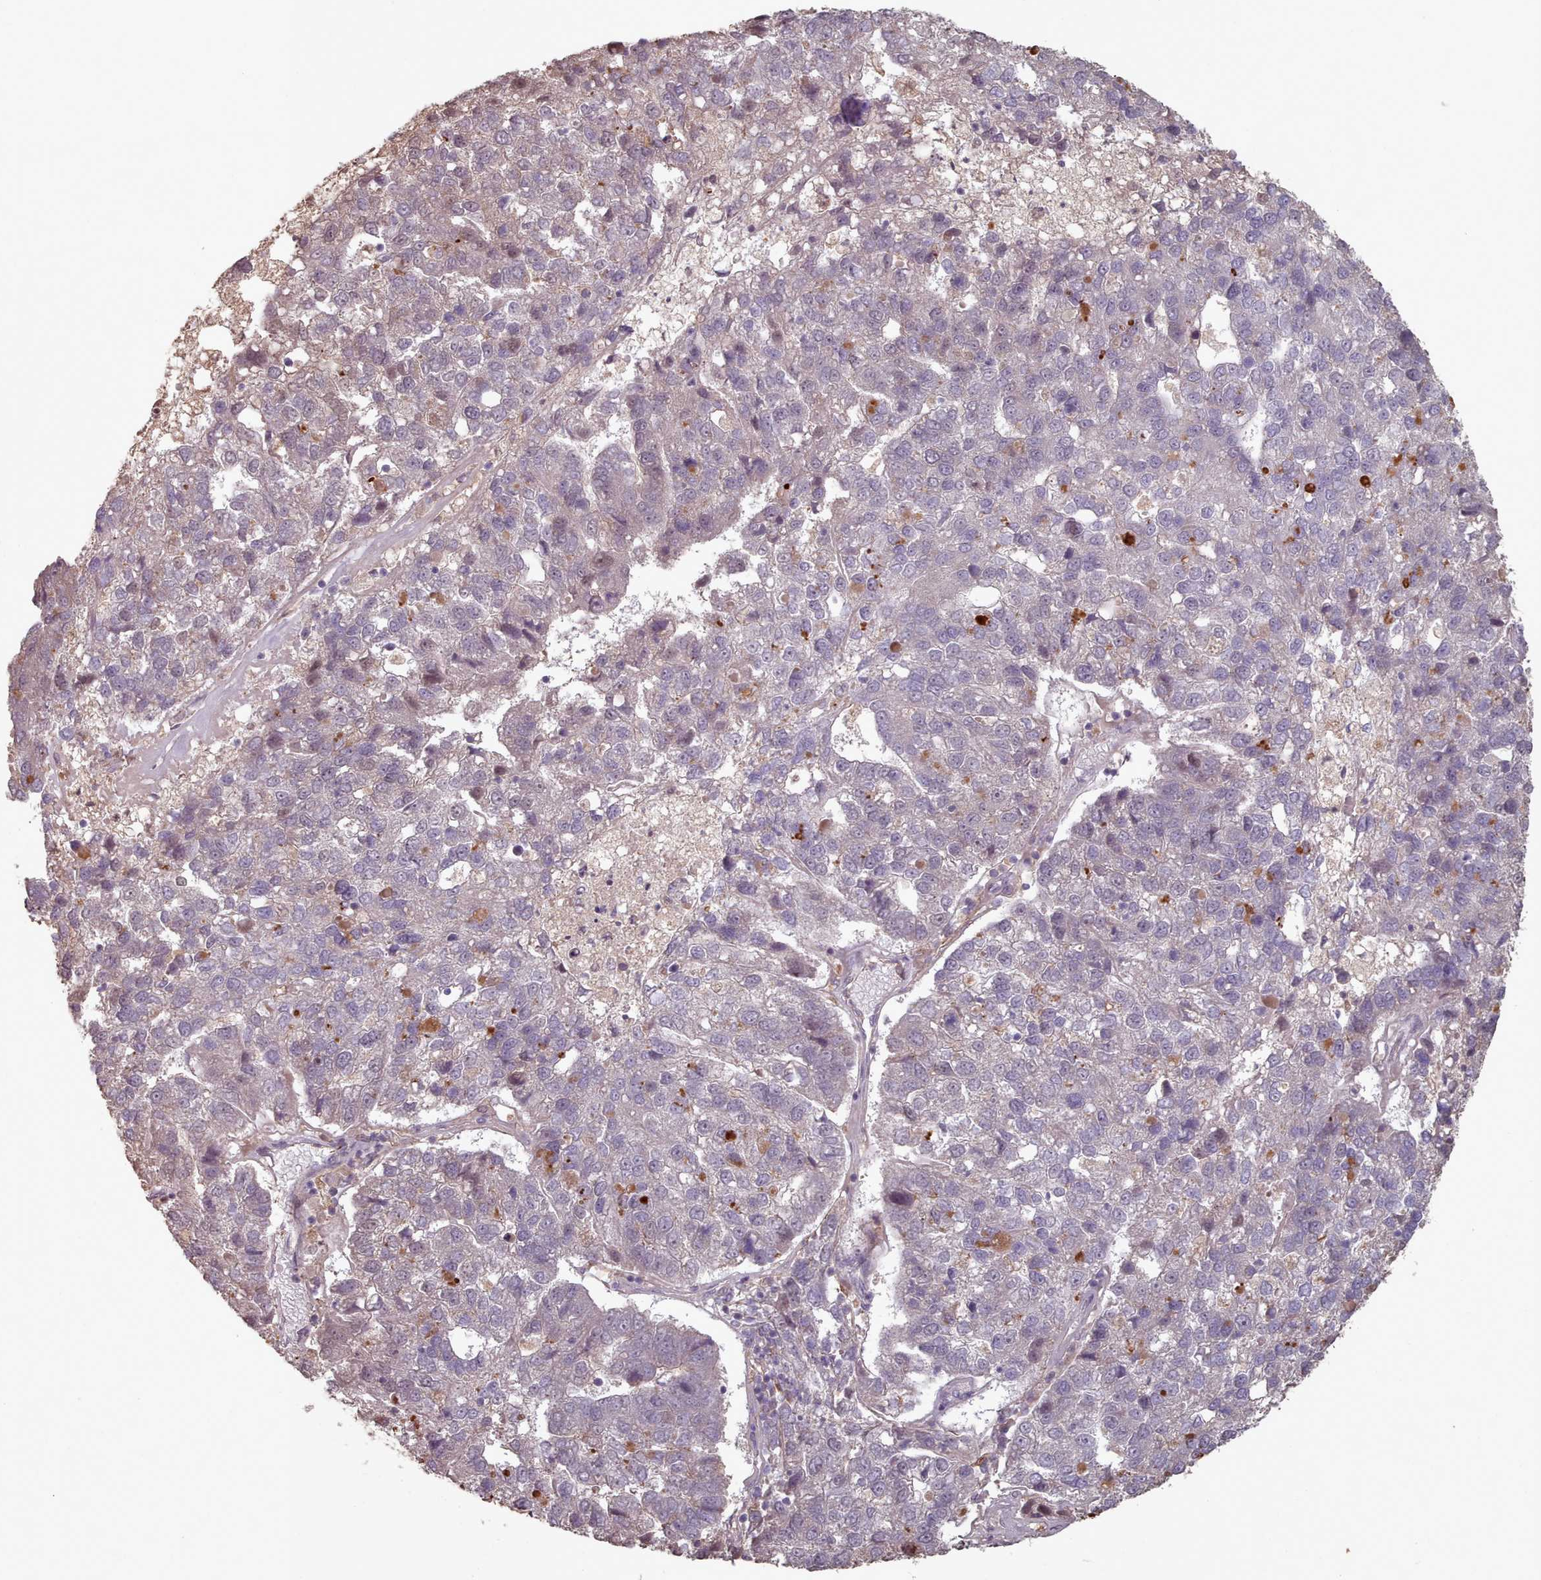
{"staining": {"intensity": "moderate", "quantity": "<25%", "location": "nuclear"}, "tissue": "pancreatic cancer", "cell_type": "Tumor cells", "image_type": "cancer", "snomed": [{"axis": "morphology", "description": "Adenocarcinoma, NOS"}, {"axis": "topography", "description": "Pancreas"}], "caption": "A micrograph showing moderate nuclear expression in about <25% of tumor cells in adenocarcinoma (pancreatic), as visualized by brown immunohistochemical staining.", "gene": "ERCC6L", "patient": {"sex": "female", "age": 61}}